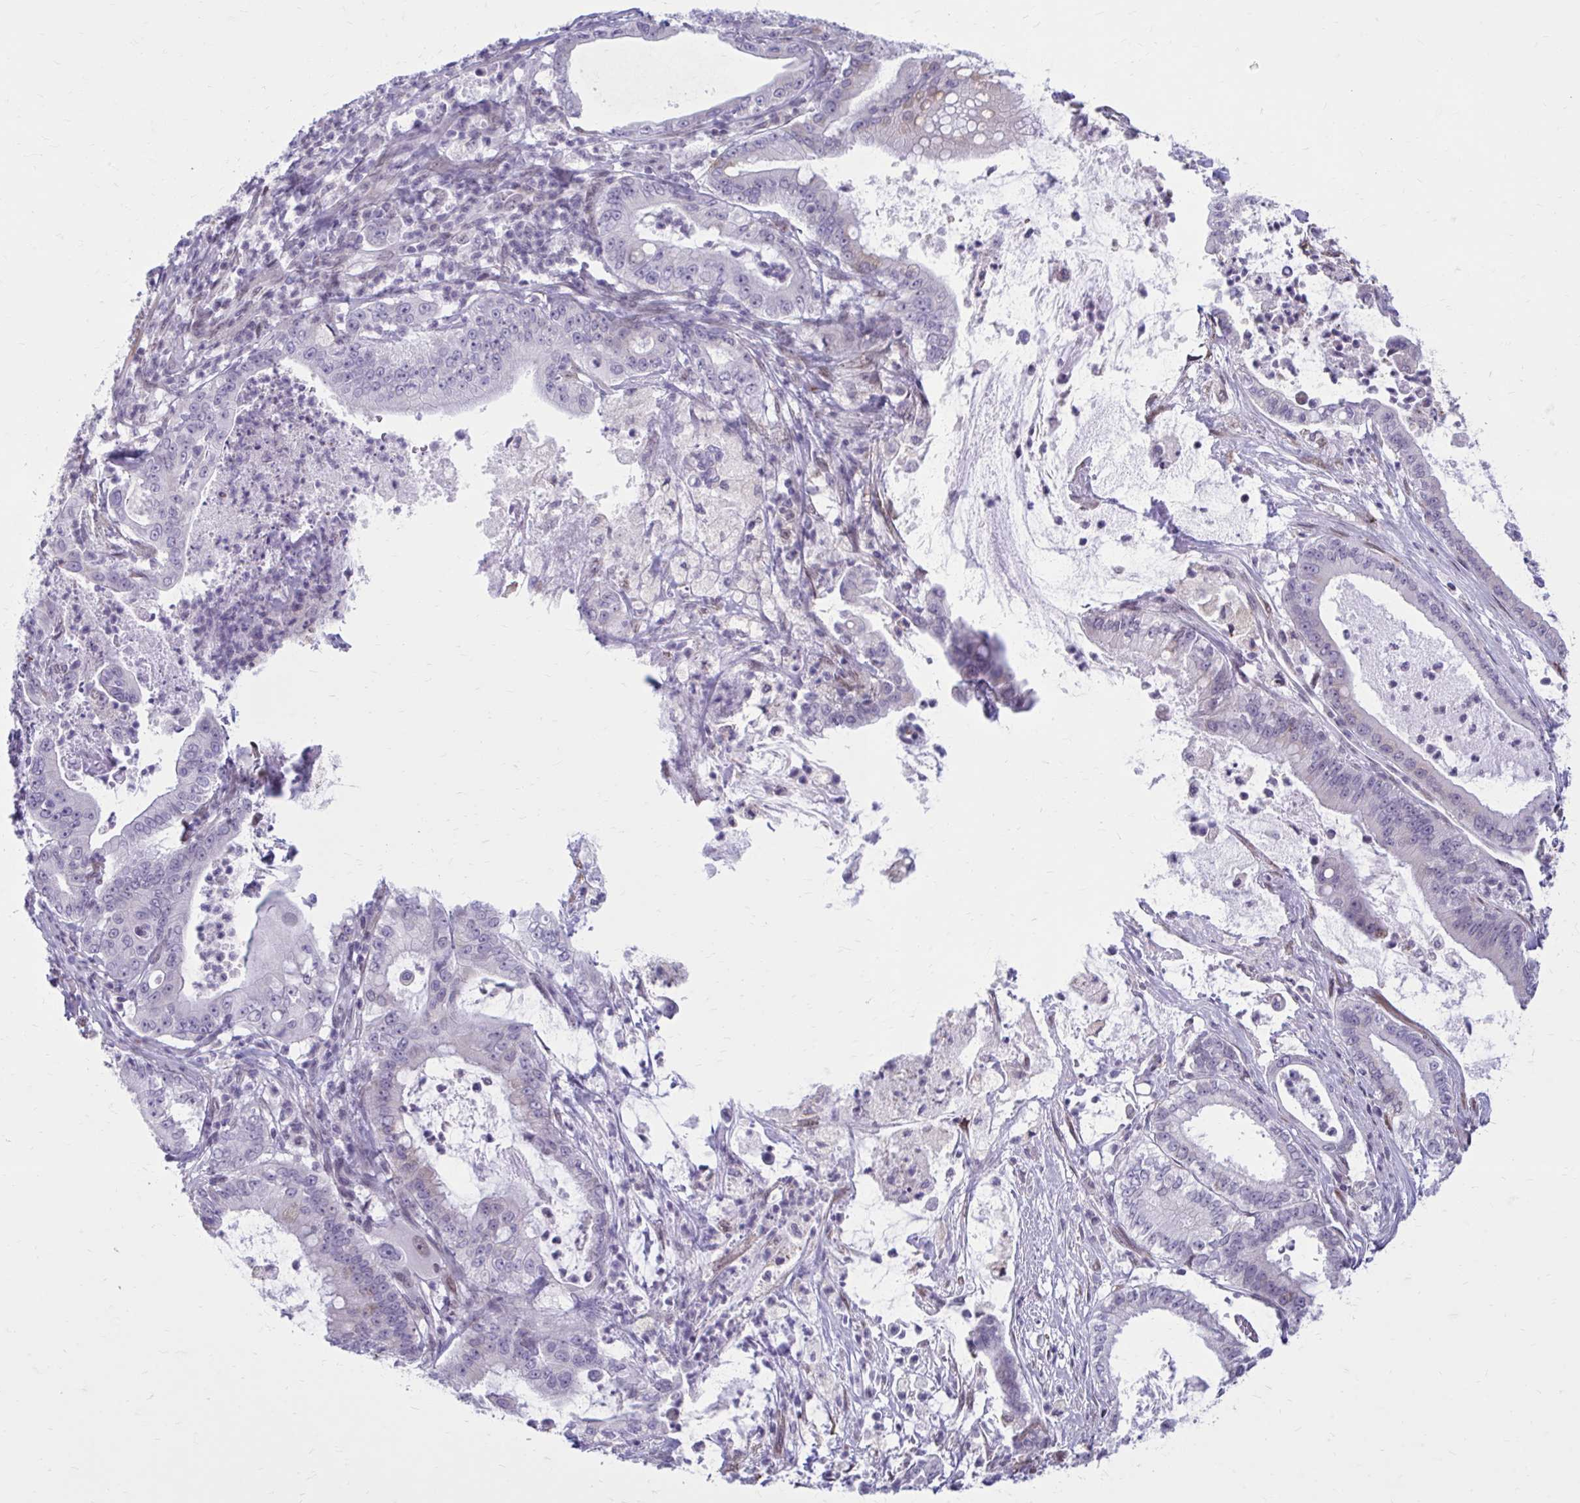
{"staining": {"intensity": "negative", "quantity": "none", "location": "none"}, "tissue": "pancreatic cancer", "cell_type": "Tumor cells", "image_type": "cancer", "snomed": [{"axis": "morphology", "description": "Adenocarcinoma, NOS"}, {"axis": "topography", "description": "Pancreas"}], "caption": "Histopathology image shows no significant protein expression in tumor cells of pancreatic cancer.", "gene": "PROSER1", "patient": {"sex": "male", "age": 71}}